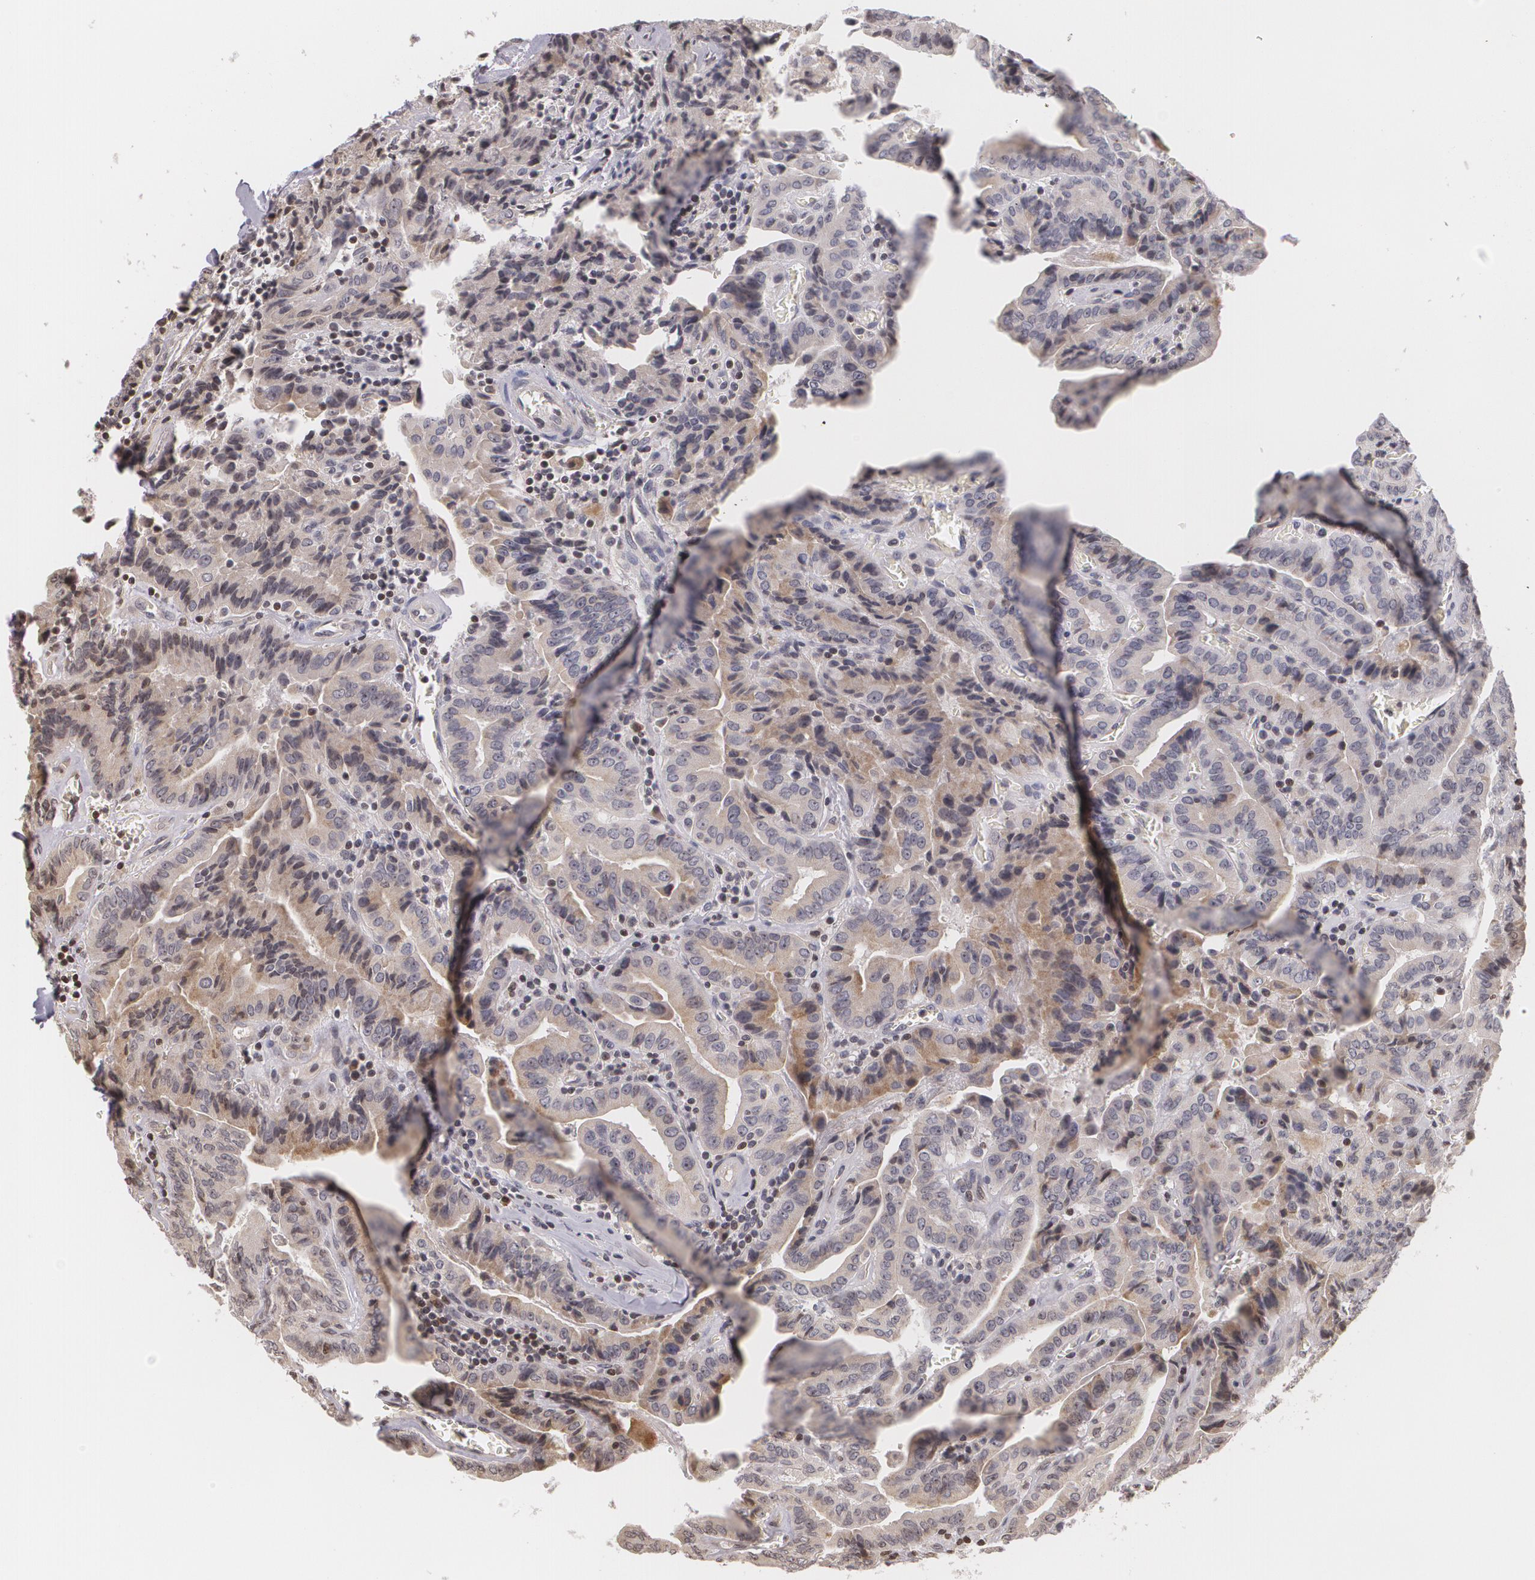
{"staining": {"intensity": "weak", "quantity": ">75%", "location": "cytoplasmic/membranous"}, "tissue": "thyroid cancer", "cell_type": "Tumor cells", "image_type": "cancer", "snomed": [{"axis": "morphology", "description": "Papillary adenocarcinoma, NOS"}, {"axis": "topography", "description": "Thyroid gland"}], "caption": "An immunohistochemistry photomicrograph of tumor tissue is shown. Protein staining in brown labels weak cytoplasmic/membranous positivity in thyroid cancer (papillary adenocarcinoma) within tumor cells.", "gene": "VAV3", "patient": {"sex": "female", "age": 71}}